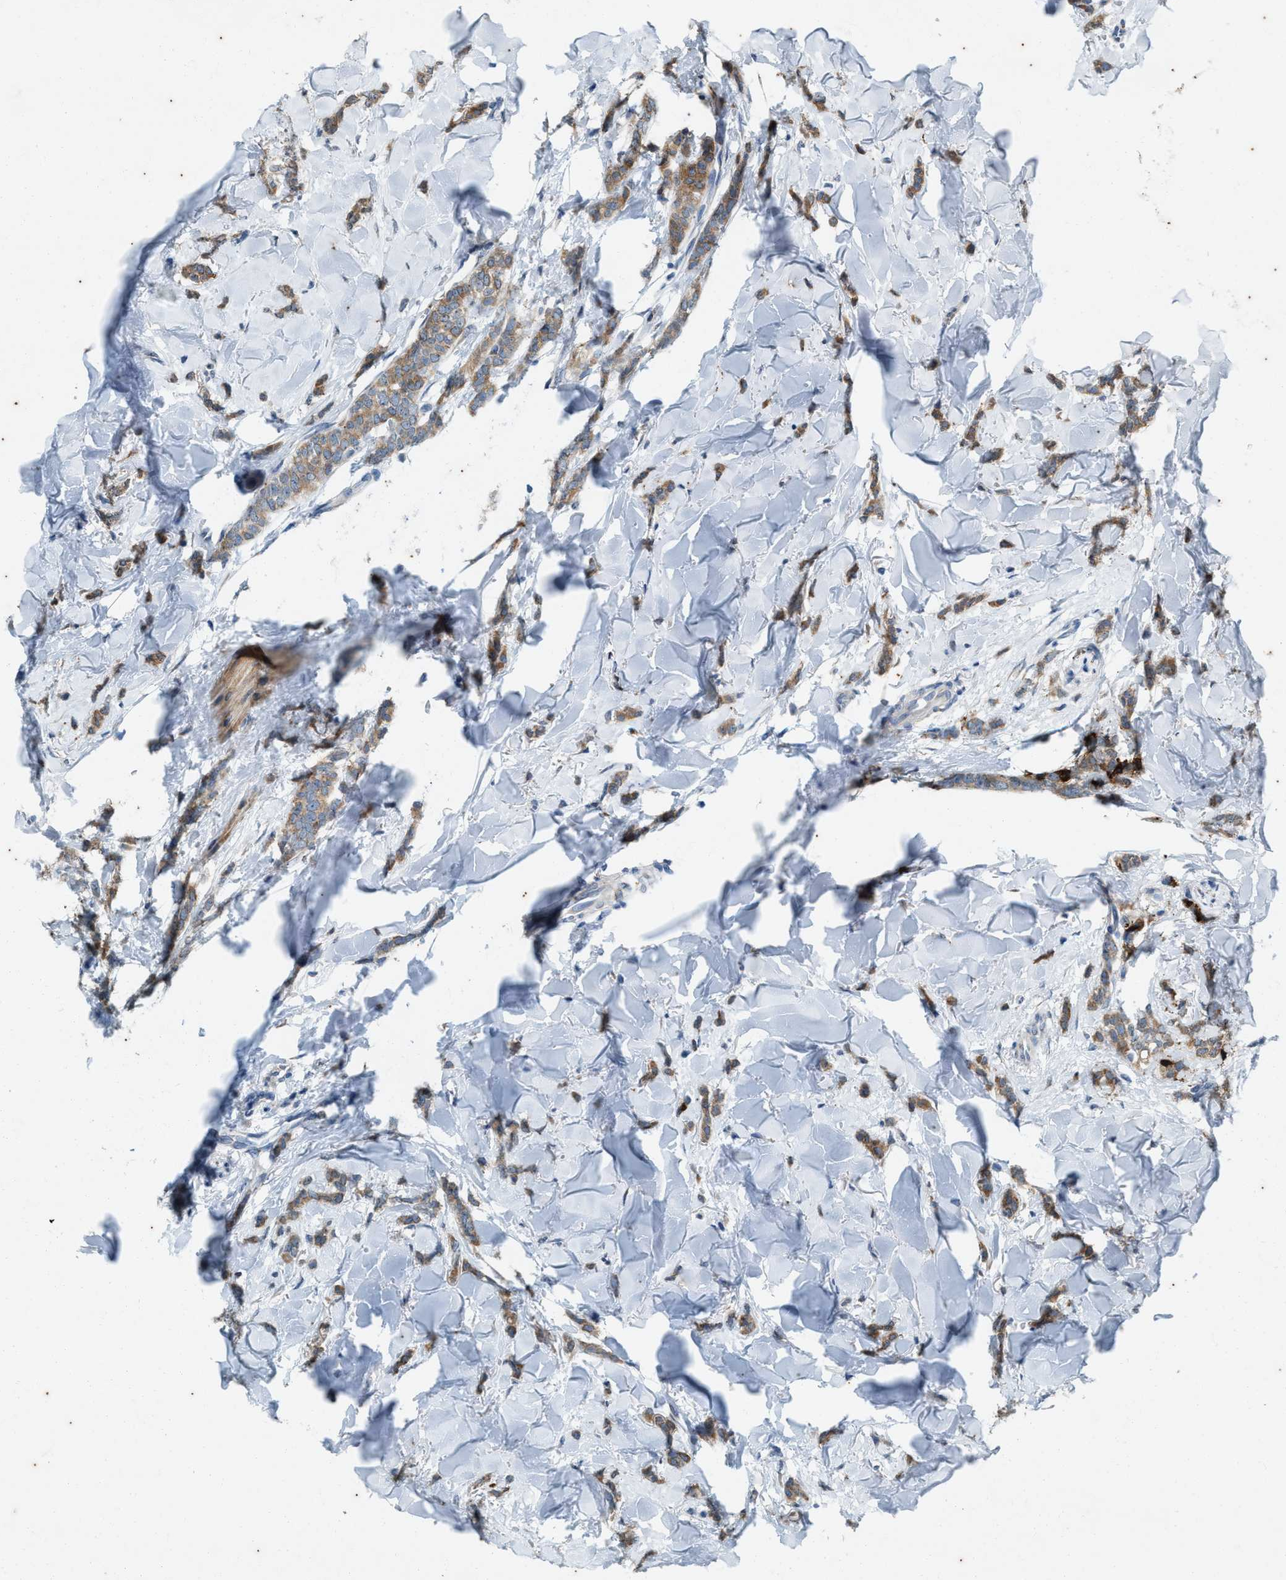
{"staining": {"intensity": "moderate", "quantity": ">75%", "location": "cytoplasmic/membranous"}, "tissue": "breast cancer", "cell_type": "Tumor cells", "image_type": "cancer", "snomed": [{"axis": "morphology", "description": "Lobular carcinoma"}, {"axis": "topography", "description": "Skin"}, {"axis": "topography", "description": "Breast"}], "caption": "Brown immunohistochemical staining in human breast lobular carcinoma exhibits moderate cytoplasmic/membranous expression in about >75% of tumor cells. (DAB (3,3'-diaminobenzidine) = brown stain, brightfield microscopy at high magnification).", "gene": "CHPF2", "patient": {"sex": "female", "age": 46}}